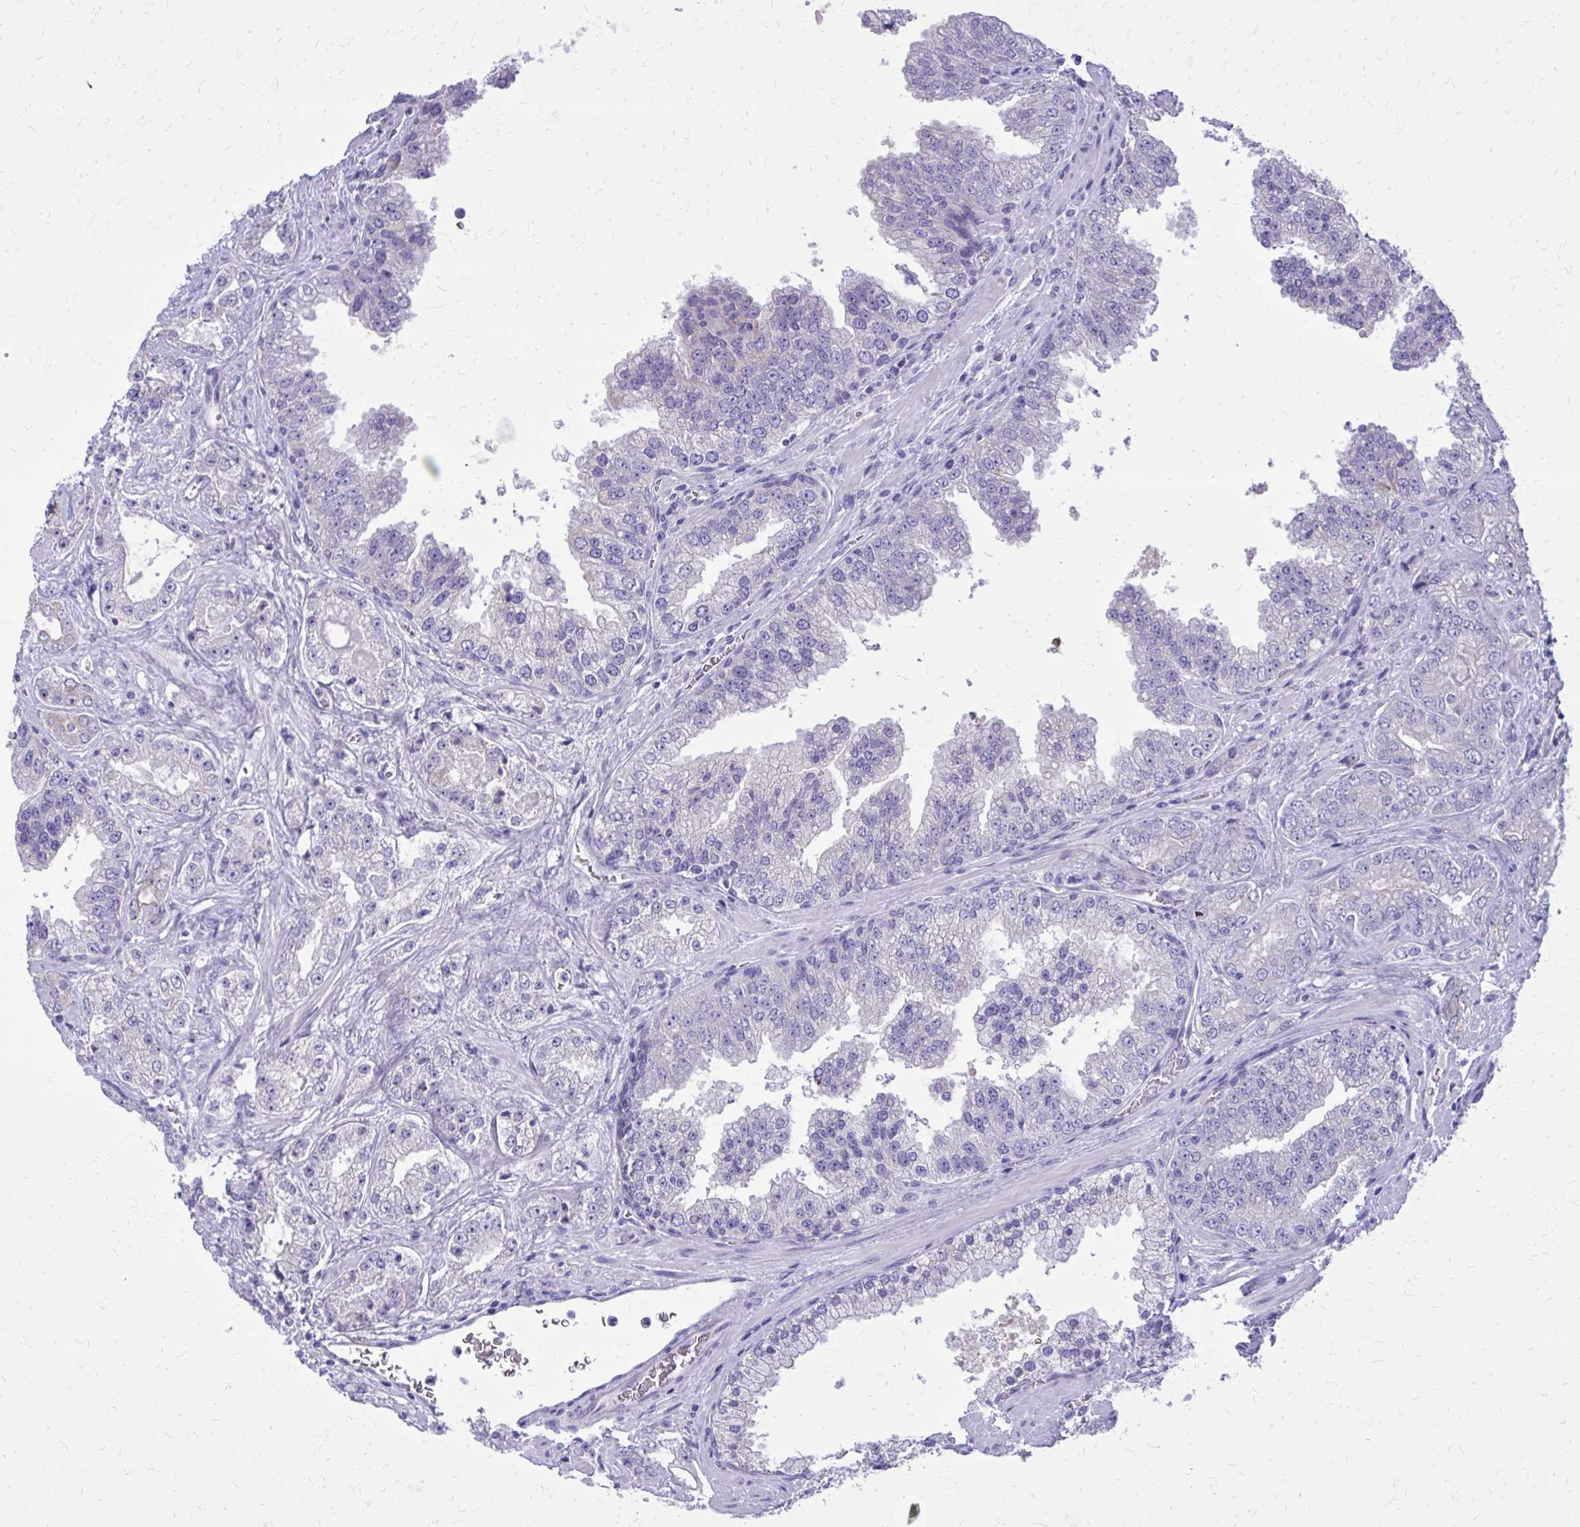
{"staining": {"intensity": "negative", "quantity": "none", "location": "none"}, "tissue": "prostate cancer", "cell_type": "Tumor cells", "image_type": "cancer", "snomed": [{"axis": "morphology", "description": "Adenocarcinoma, High grade"}, {"axis": "topography", "description": "Prostate"}], "caption": "Immunohistochemistry photomicrograph of neoplastic tissue: human adenocarcinoma (high-grade) (prostate) stained with DAB reveals no significant protein expression in tumor cells.", "gene": "NNMT", "patient": {"sex": "male", "age": 67}}